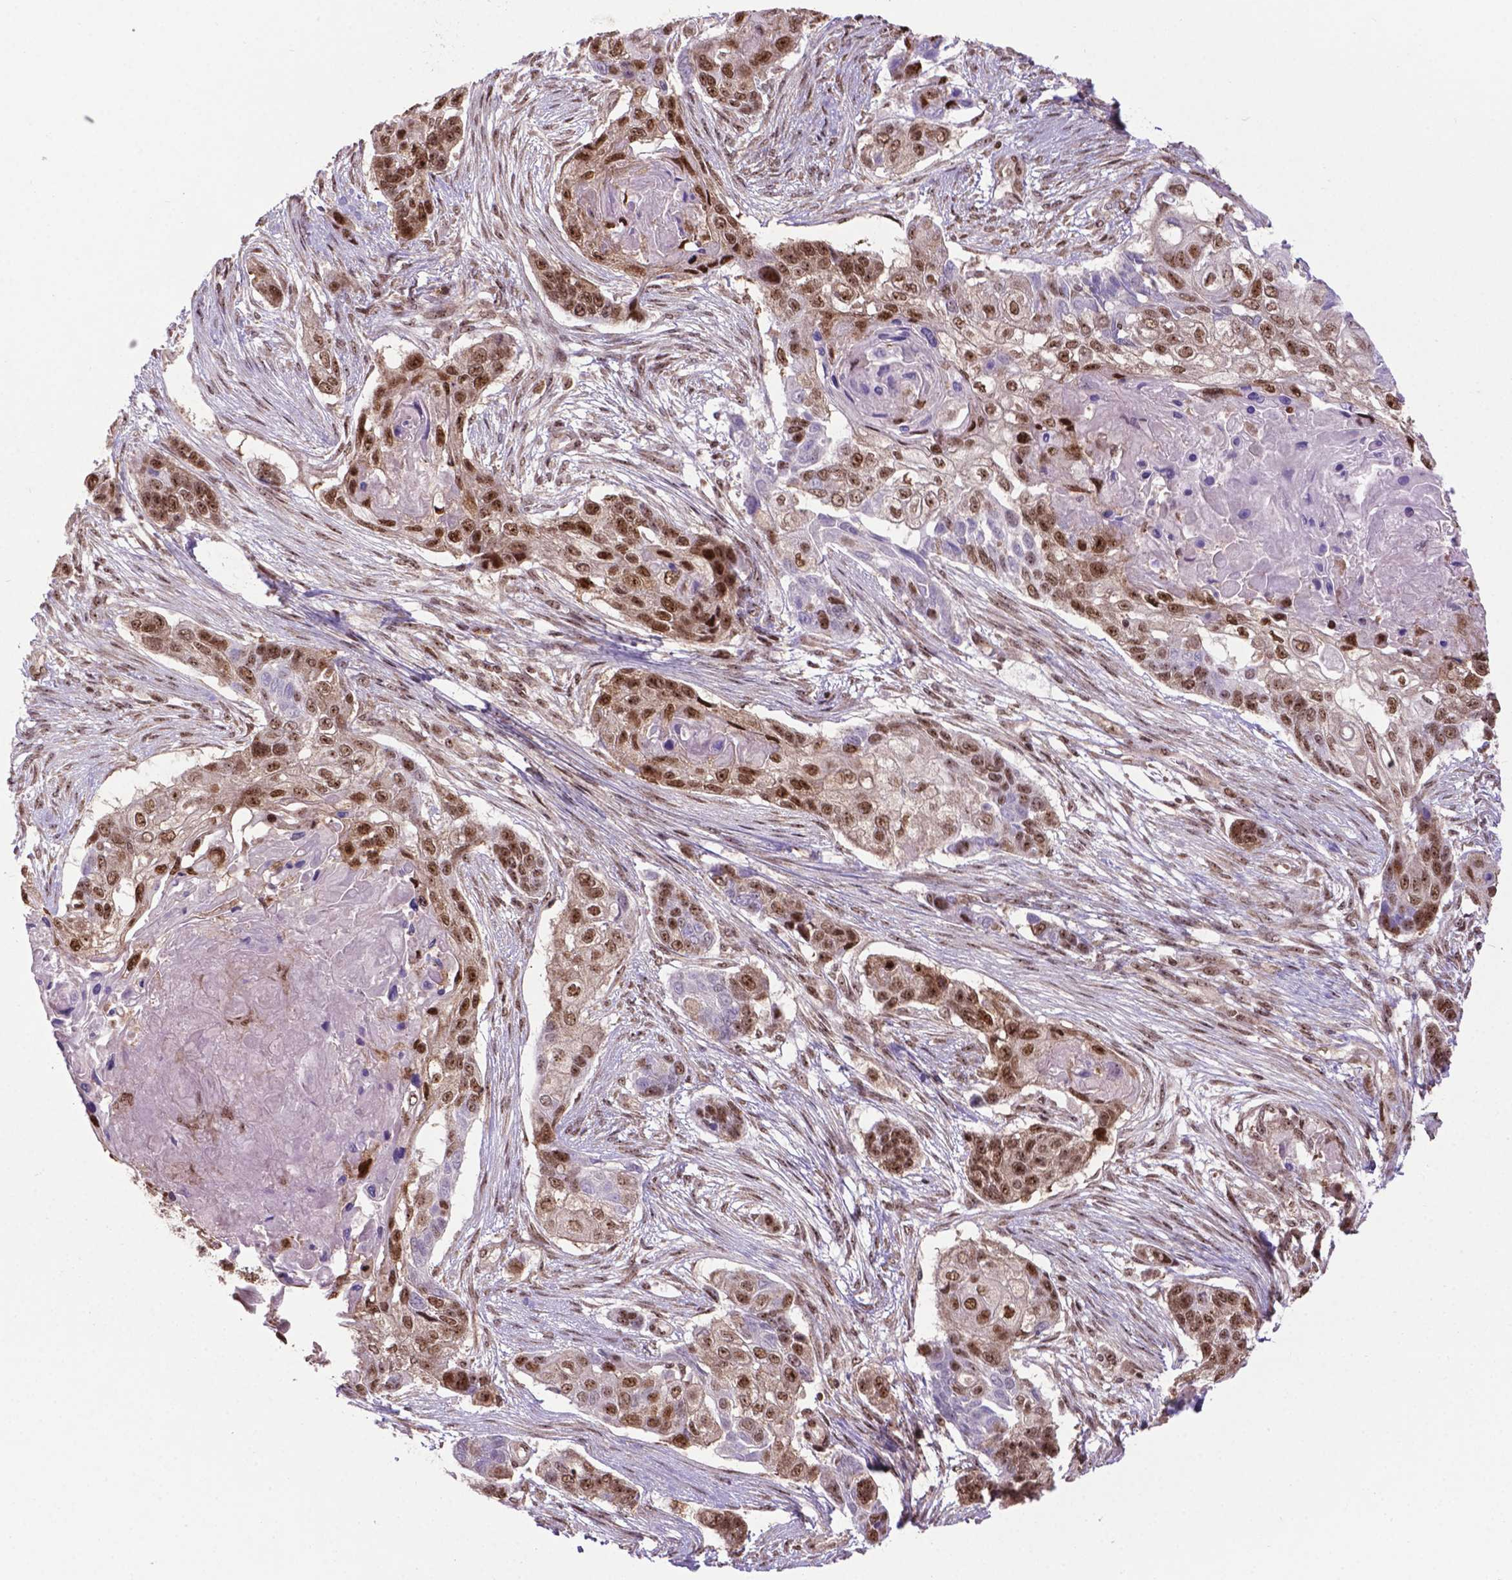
{"staining": {"intensity": "moderate", "quantity": ">75%", "location": "nuclear"}, "tissue": "lung cancer", "cell_type": "Tumor cells", "image_type": "cancer", "snomed": [{"axis": "morphology", "description": "Squamous cell carcinoma, NOS"}, {"axis": "topography", "description": "Lung"}], "caption": "Approximately >75% of tumor cells in lung cancer show moderate nuclear protein staining as visualized by brown immunohistochemical staining.", "gene": "CSNK2A1", "patient": {"sex": "male", "age": 69}}